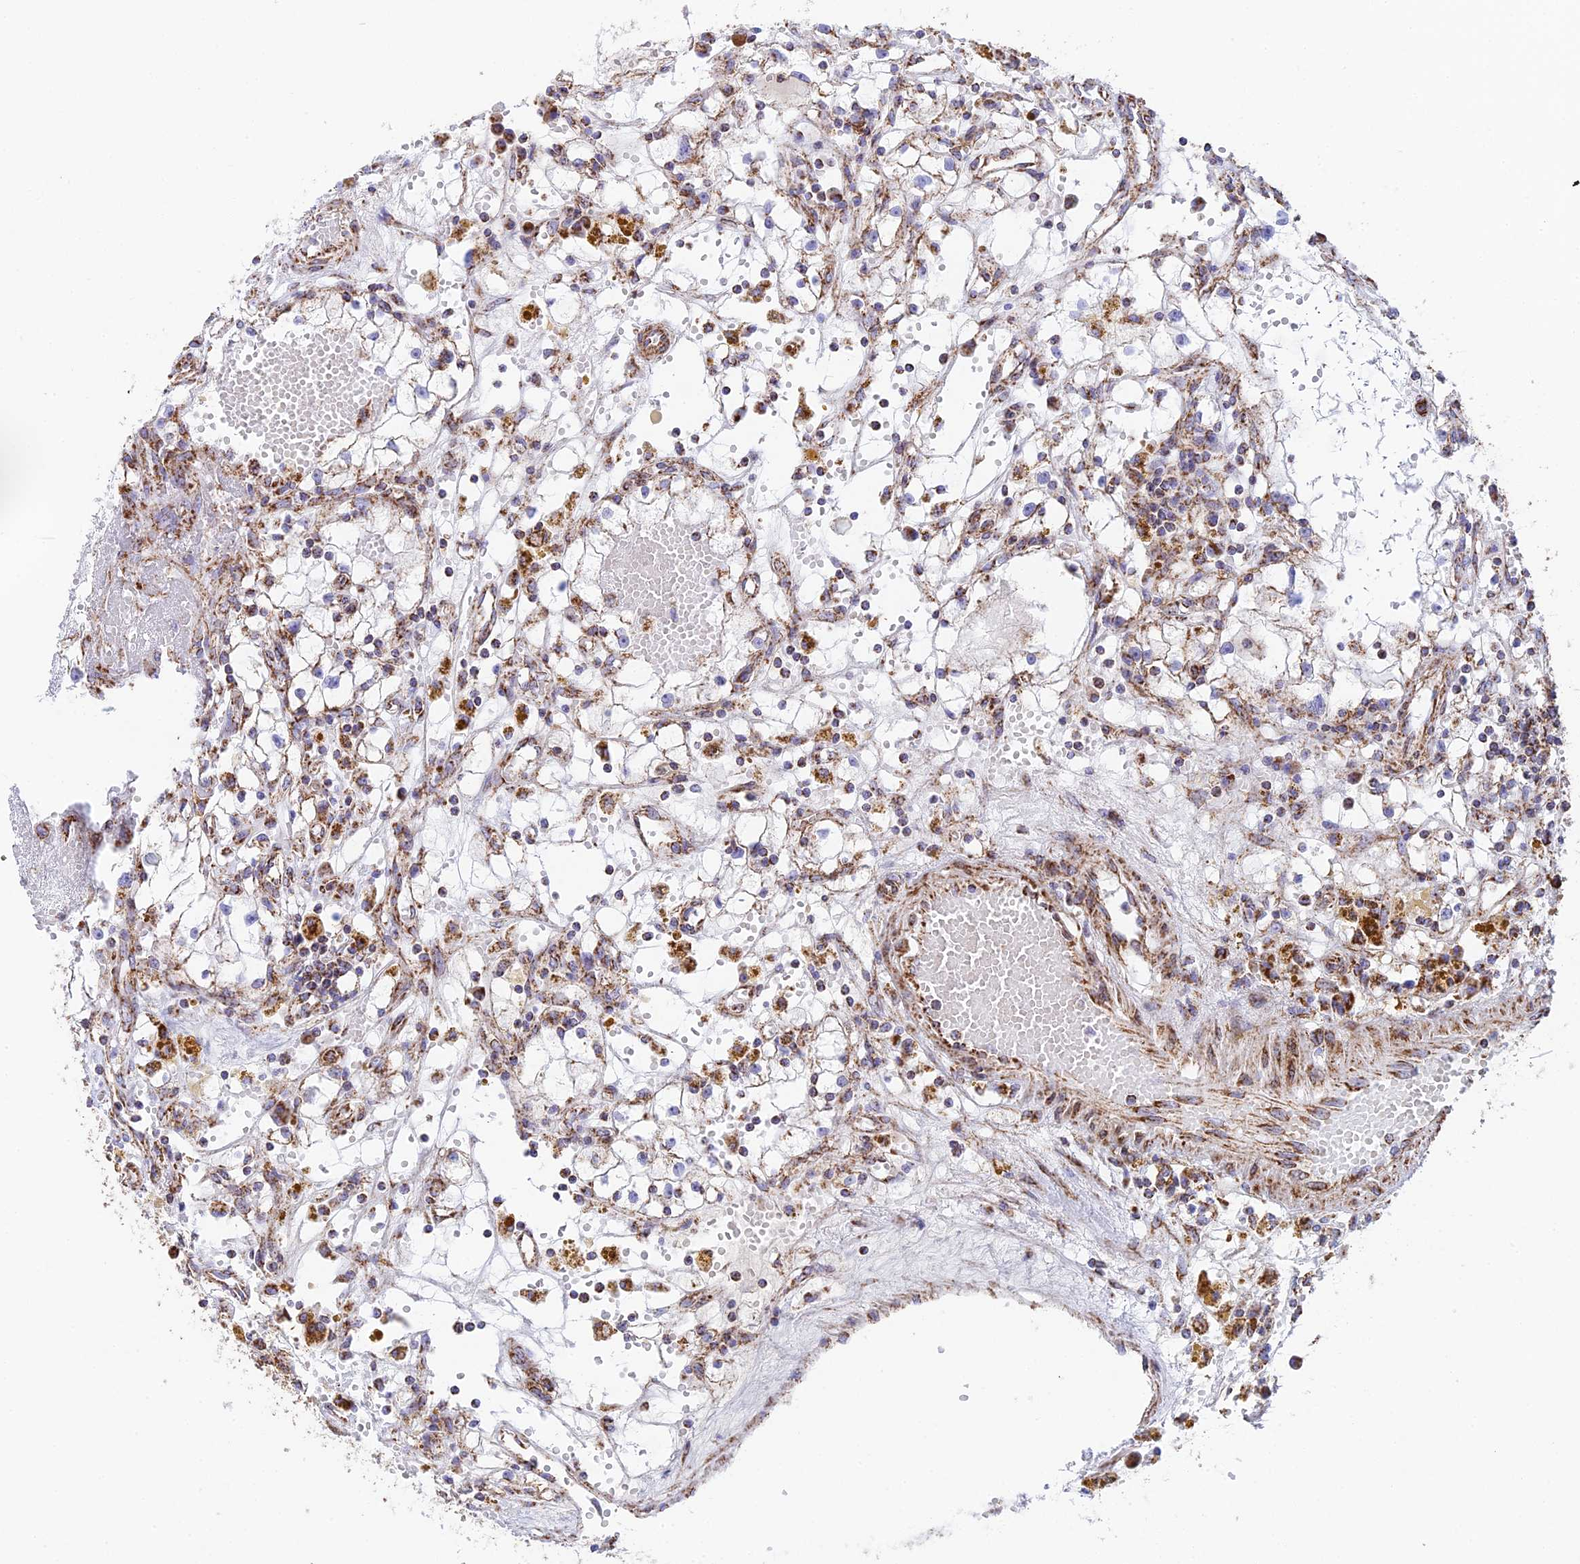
{"staining": {"intensity": "moderate", "quantity": "25%-75%", "location": "cytoplasmic/membranous"}, "tissue": "renal cancer", "cell_type": "Tumor cells", "image_type": "cancer", "snomed": [{"axis": "morphology", "description": "Adenocarcinoma, NOS"}, {"axis": "topography", "description": "Kidney"}], "caption": "Protein expression analysis of human renal cancer reveals moderate cytoplasmic/membranous staining in approximately 25%-75% of tumor cells. (Brightfield microscopy of DAB IHC at high magnification).", "gene": "CHCHD3", "patient": {"sex": "male", "age": 56}}